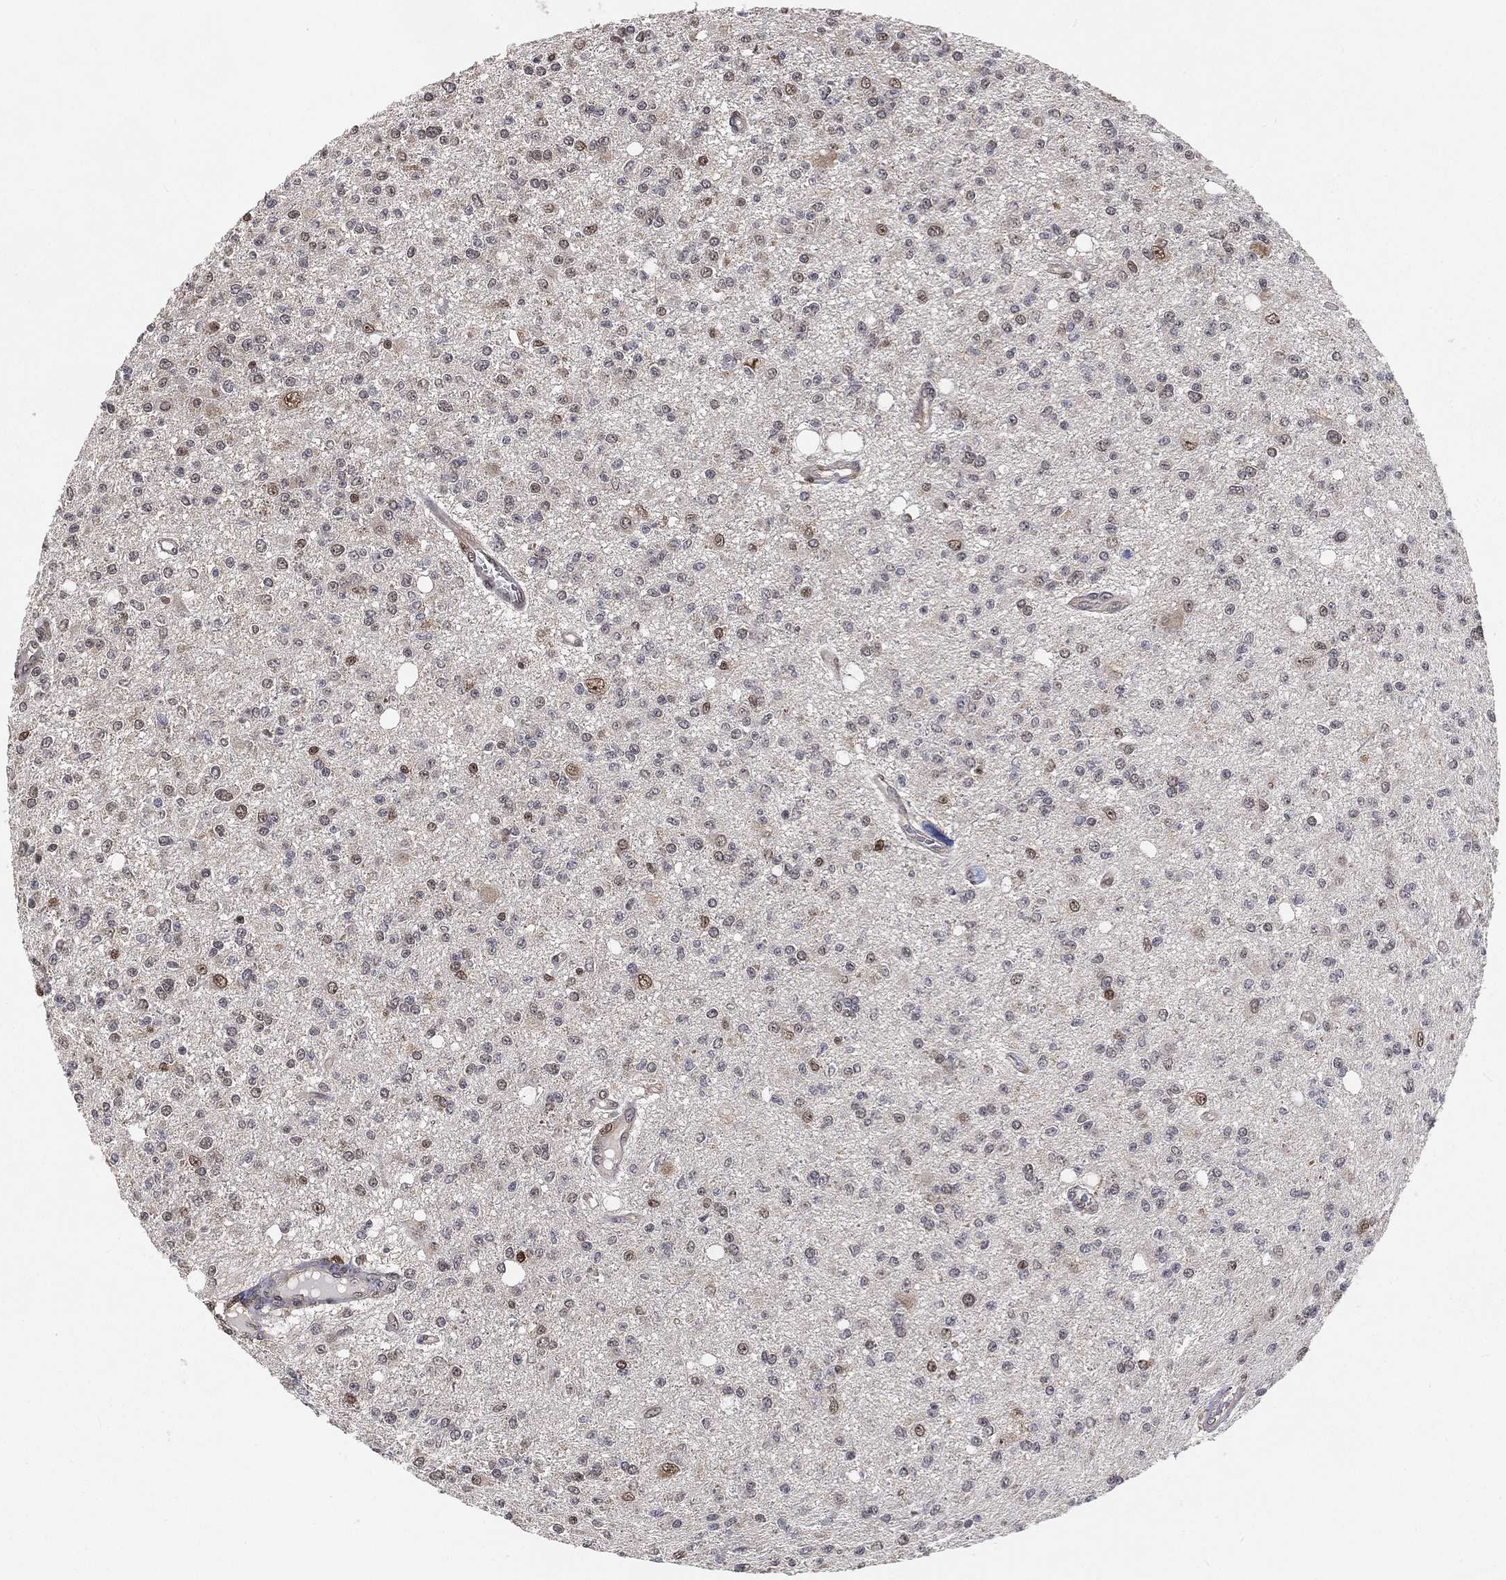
{"staining": {"intensity": "negative", "quantity": "none", "location": "none"}, "tissue": "glioma", "cell_type": "Tumor cells", "image_type": "cancer", "snomed": [{"axis": "morphology", "description": "Glioma, malignant, Low grade"}, {"axis": "topography", "description": "Brain"}], "caption": "Human glioma stained for a protein using immunohistochemistry (IHC) reveals no positivity in tumor cells.", "gene": "WDR26", "patient": {"sex": "male", "age": 67}}